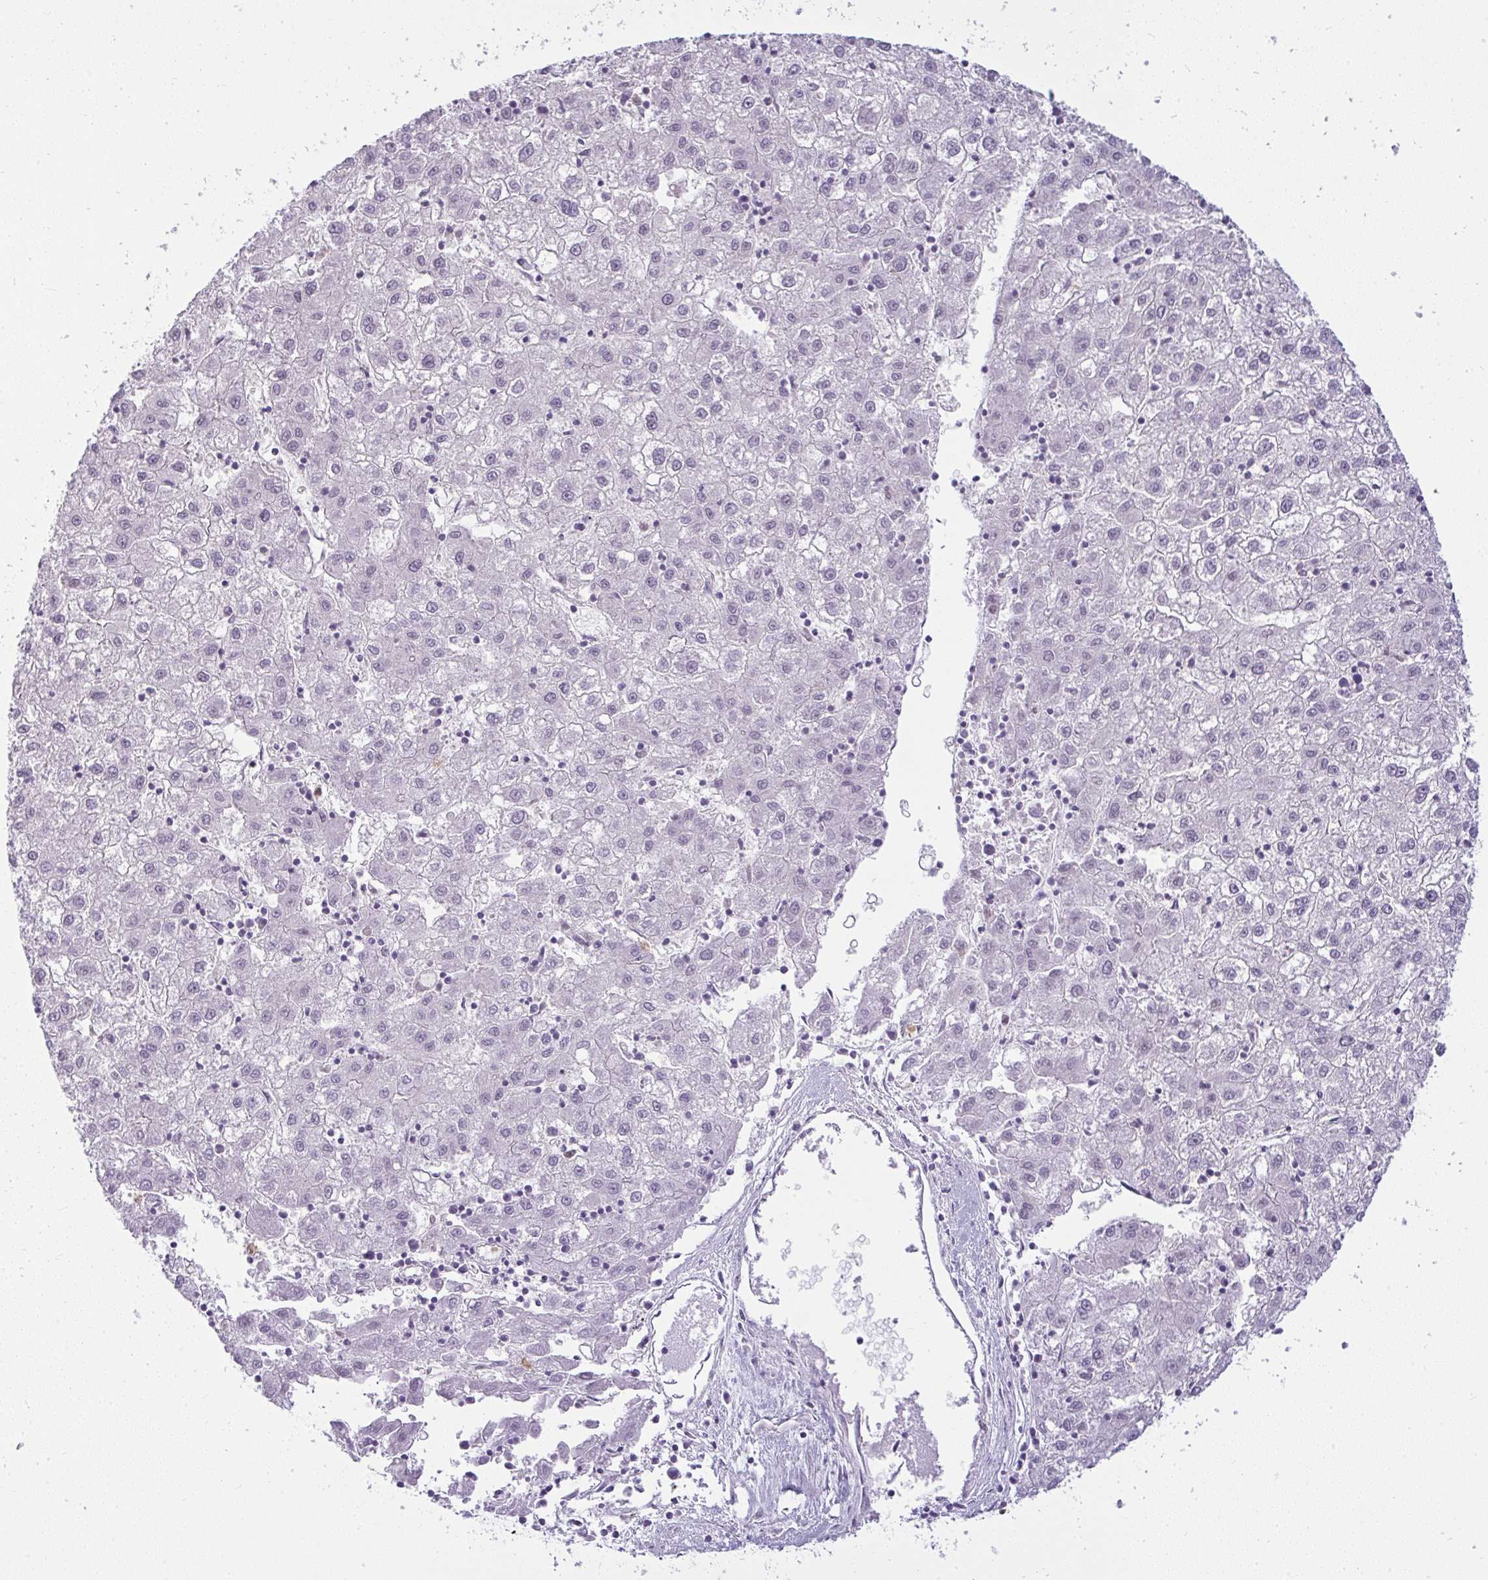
{"staining": {"intensity": "negative", "quantity": "none", "location": "none"}, "tissue": "liver cancer", "cell_type": "Tumor cells", "image_type": "cancer", "snomed": [{"axis": "morphology", "description": "Carcinoma, Hepatocellular, NOS"}, {"axis": "topography", "description": "Liver"}], "caption": "Immunohistochemistry micrograph of neoplastic tissue: hepatocellular carcinoma (liver) stained with DAB demonstrates no significant protein staining in tumor cells. Brightfield microscopy of immunohistochemistry (IHC) stained with DAB (brown) and hematoxylin (blue), captured at high magnification.", "gene": "DZIP1", "patient": {"sex": "male", "age": 72}}